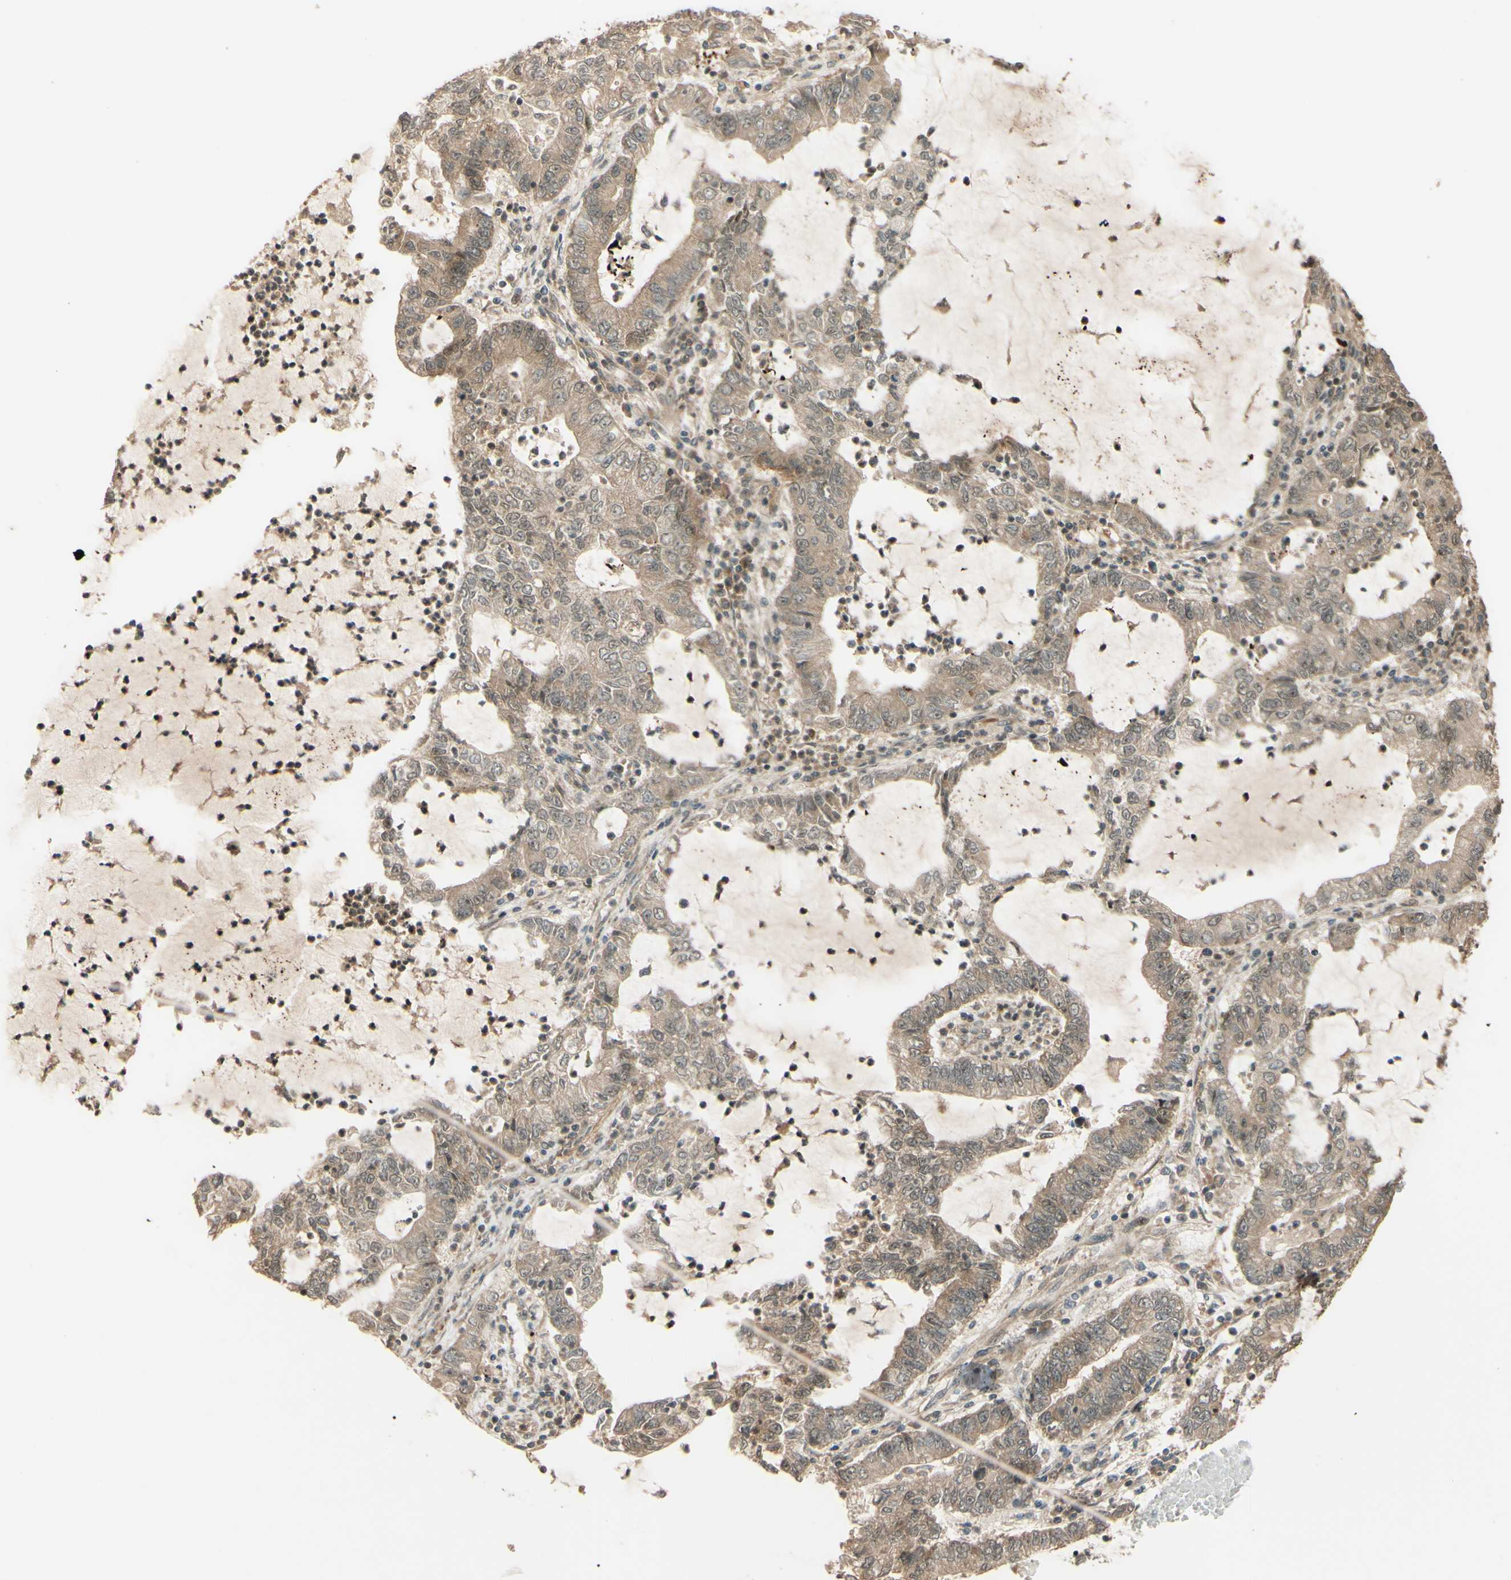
{"staining": {"intensity": "weak", "quantity": ">75%", "location": "cytoplasmic/membranous"}, "tissue": "lung cancer", "cell_type": "Tumor cells", "image_type": "cancer", "snomed": [{"axis": "morphology", "description": "Adenocarcinoma, NOS"}, {"axis": "topography", "description": "Lung"}], "caption": "Protein staining of adenocarcinoma (lung) tissue reveals weak cytoplasmic/membranous positivity in about >75% of tumor cells.", "gene": "RNF19A", "patient": {"sex": "female", "age": 51}}